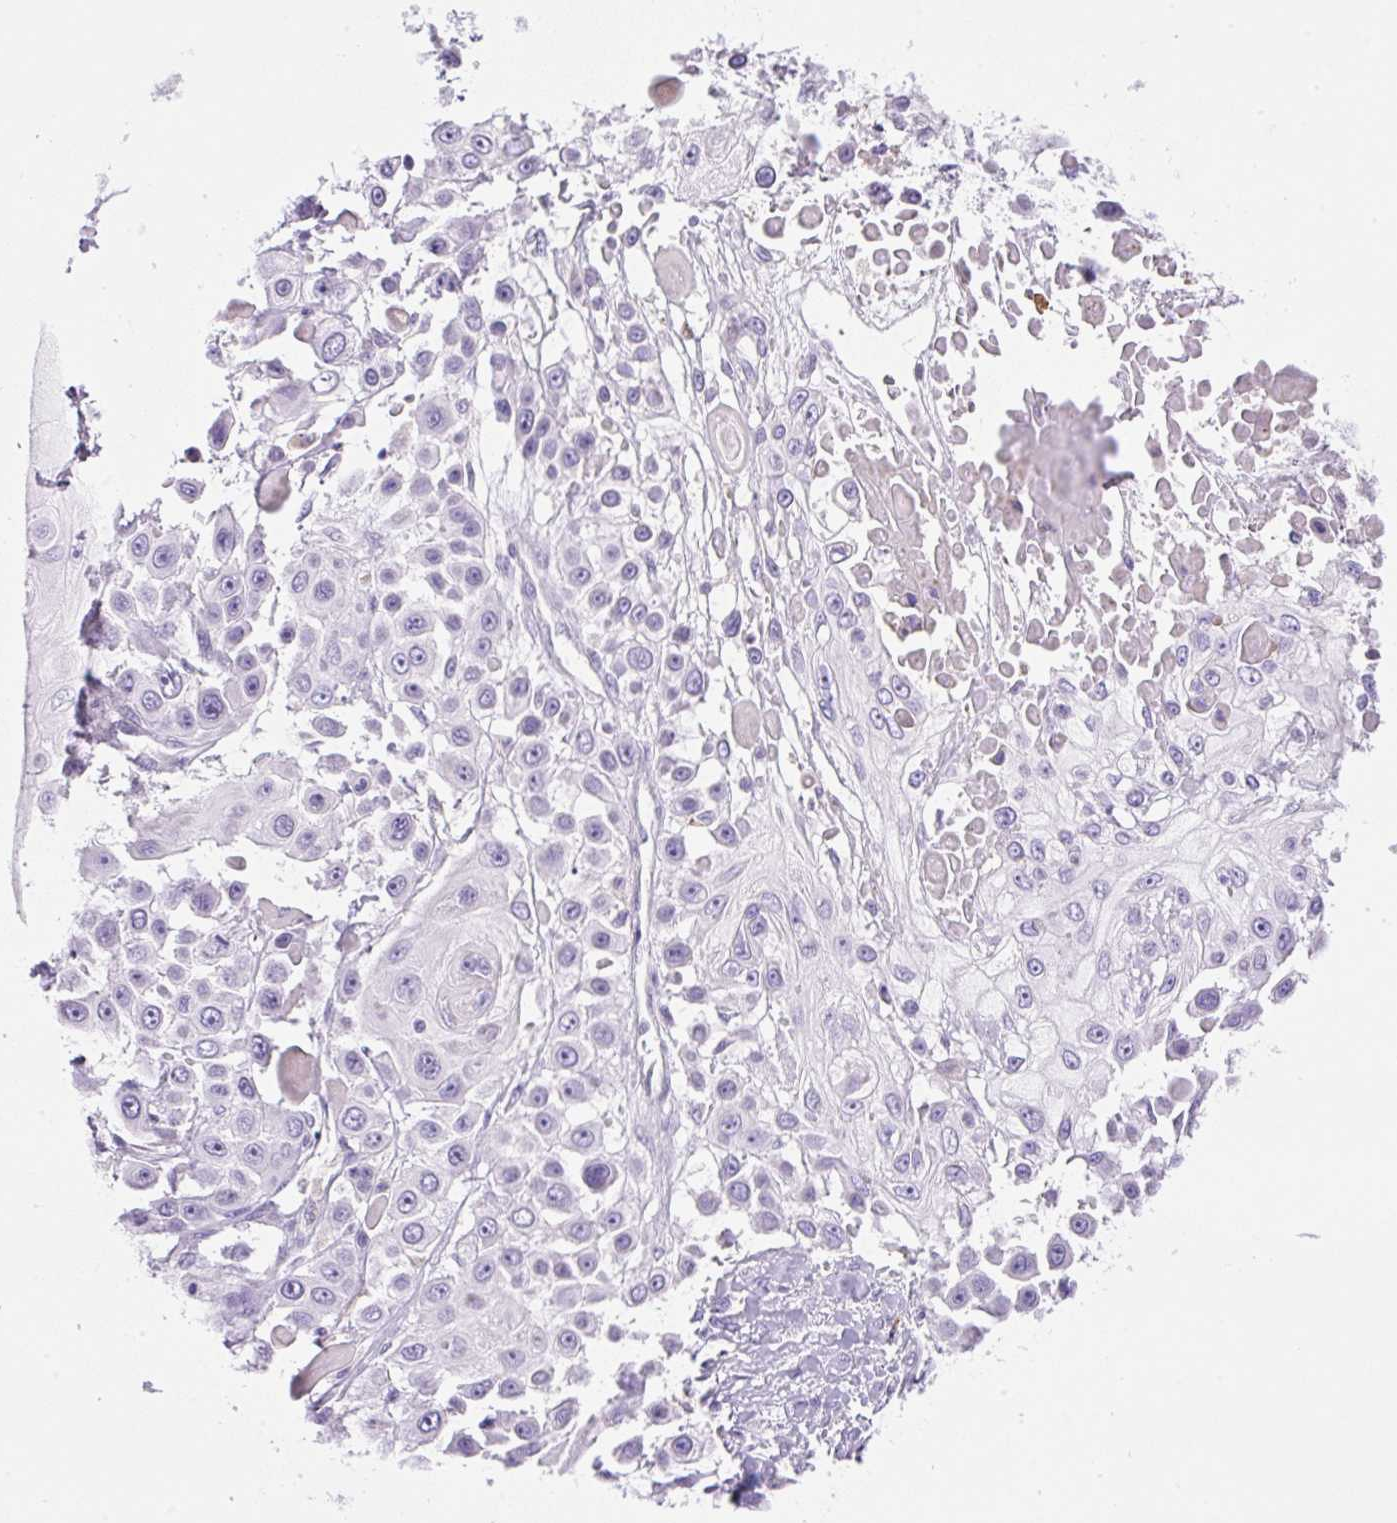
{"staining": {"intensity": "negative", "quantity": "none", "location": "none"}, "tissue": "skin cancer", "cell_type": "Tumor cells", "image_type": "cancer", "snomed": [{"axis": "morphology", "description": "Squamous cell carcinoma, NOS"}, {"axis": "topography", "description": "Skin"}], "caption": "Skin squamous cell carcinoma stained for a protein using immunohistochemistry (IHC) demonstrates no staining tumor cells.", "gene": "TDRD15", "patient": {"sex": "male", "age": 67}}